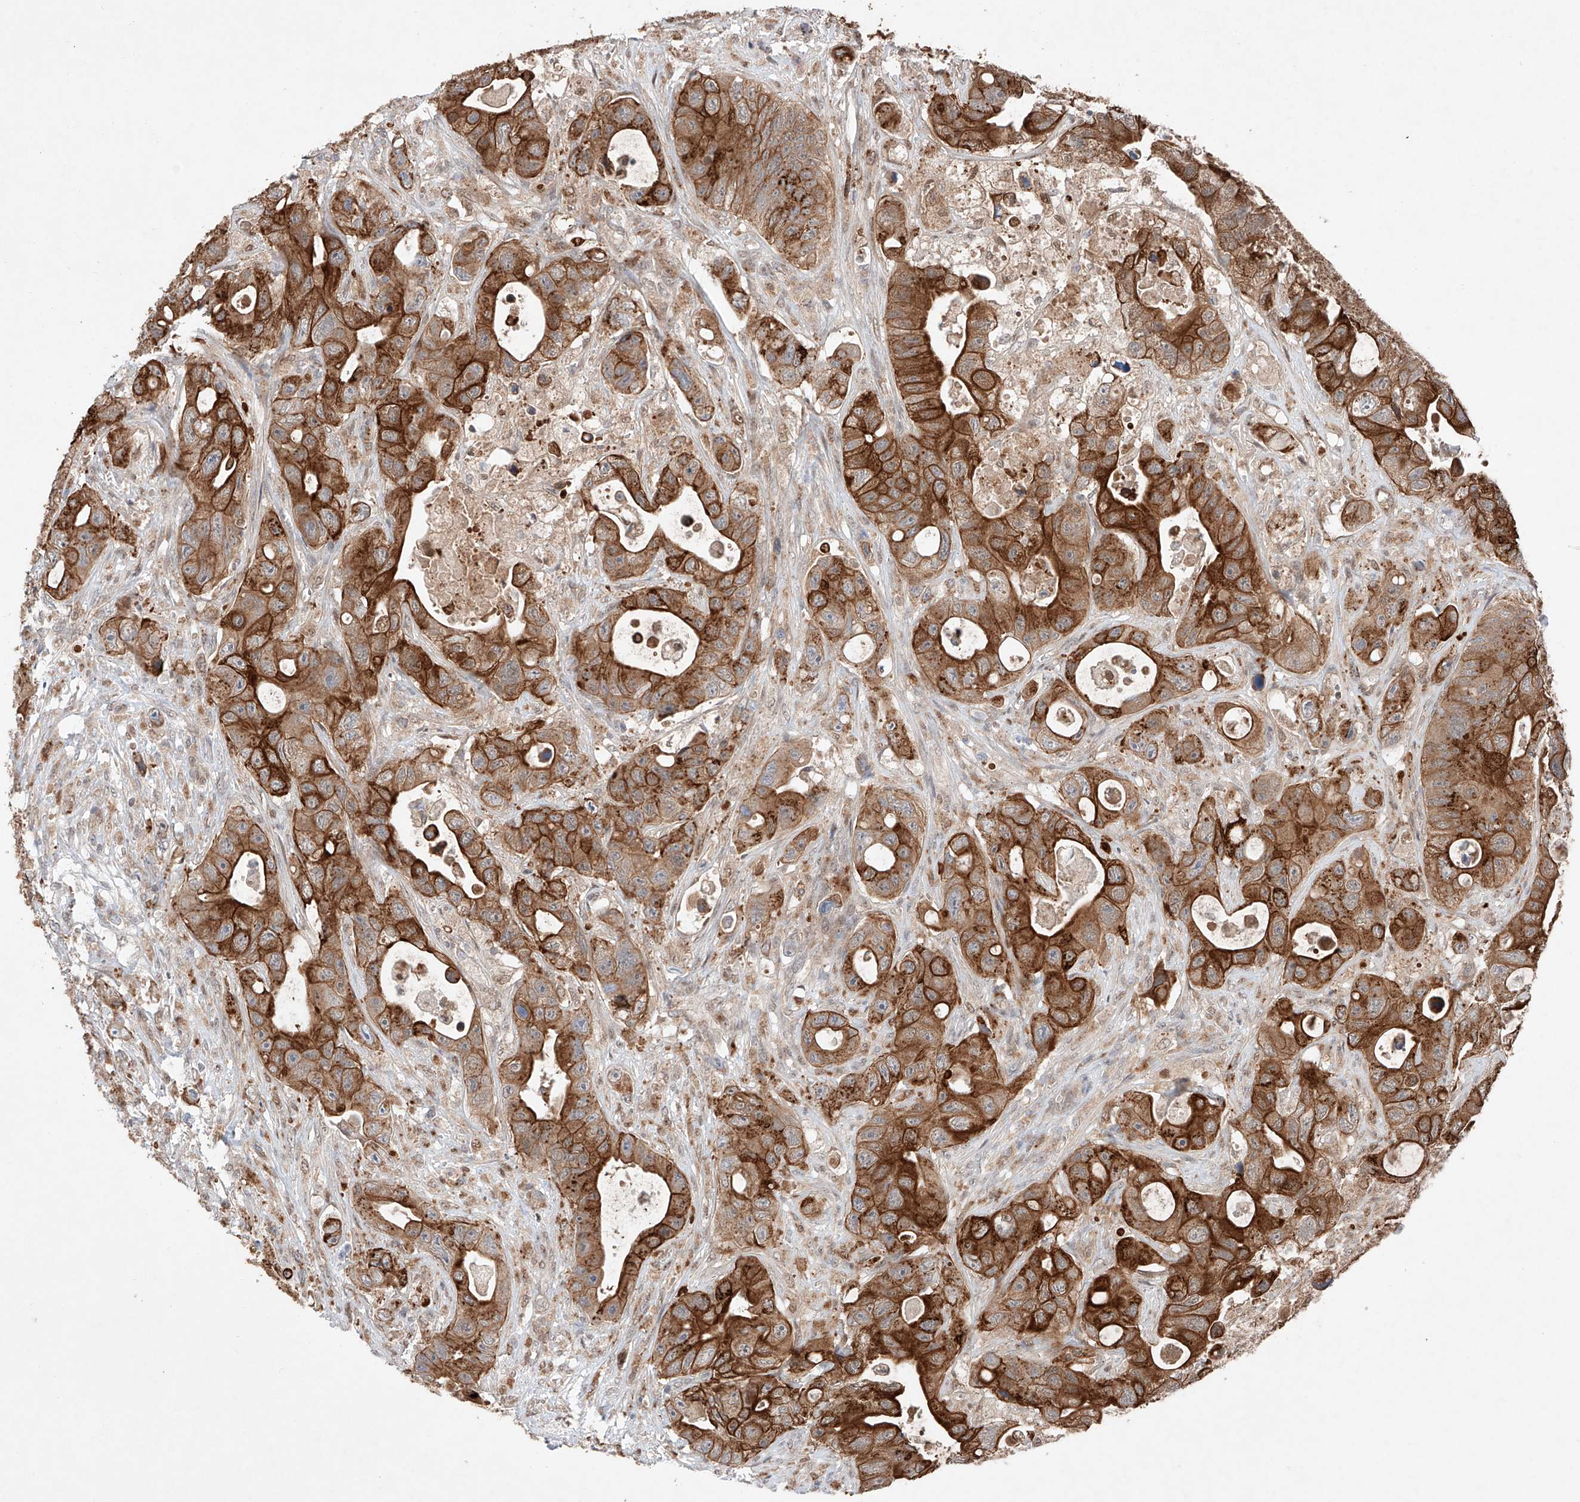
{"staining": {"intensity": "strong", "quantity": ">75%", "location": "cytoplasmic/membranous"}, "tissue": "colorectal cancer", "cell_type": "Tumor cells", "image_type": "cancer", "snomed": [{"axis": "morphology", "description": "Adenocarcinoma, NOS"}, {"axis": "topography", "description": "Colon"}], "caption": "Protein staining displays strong cytoplasmic/membranous staining in about >75% of tumor cells in colorectal adenocarcinoma. (DAB IHC with brightfield microscopy, high magnification).", "gene": "GCNT1", "patient": {"sex": "female", "age": 46}}